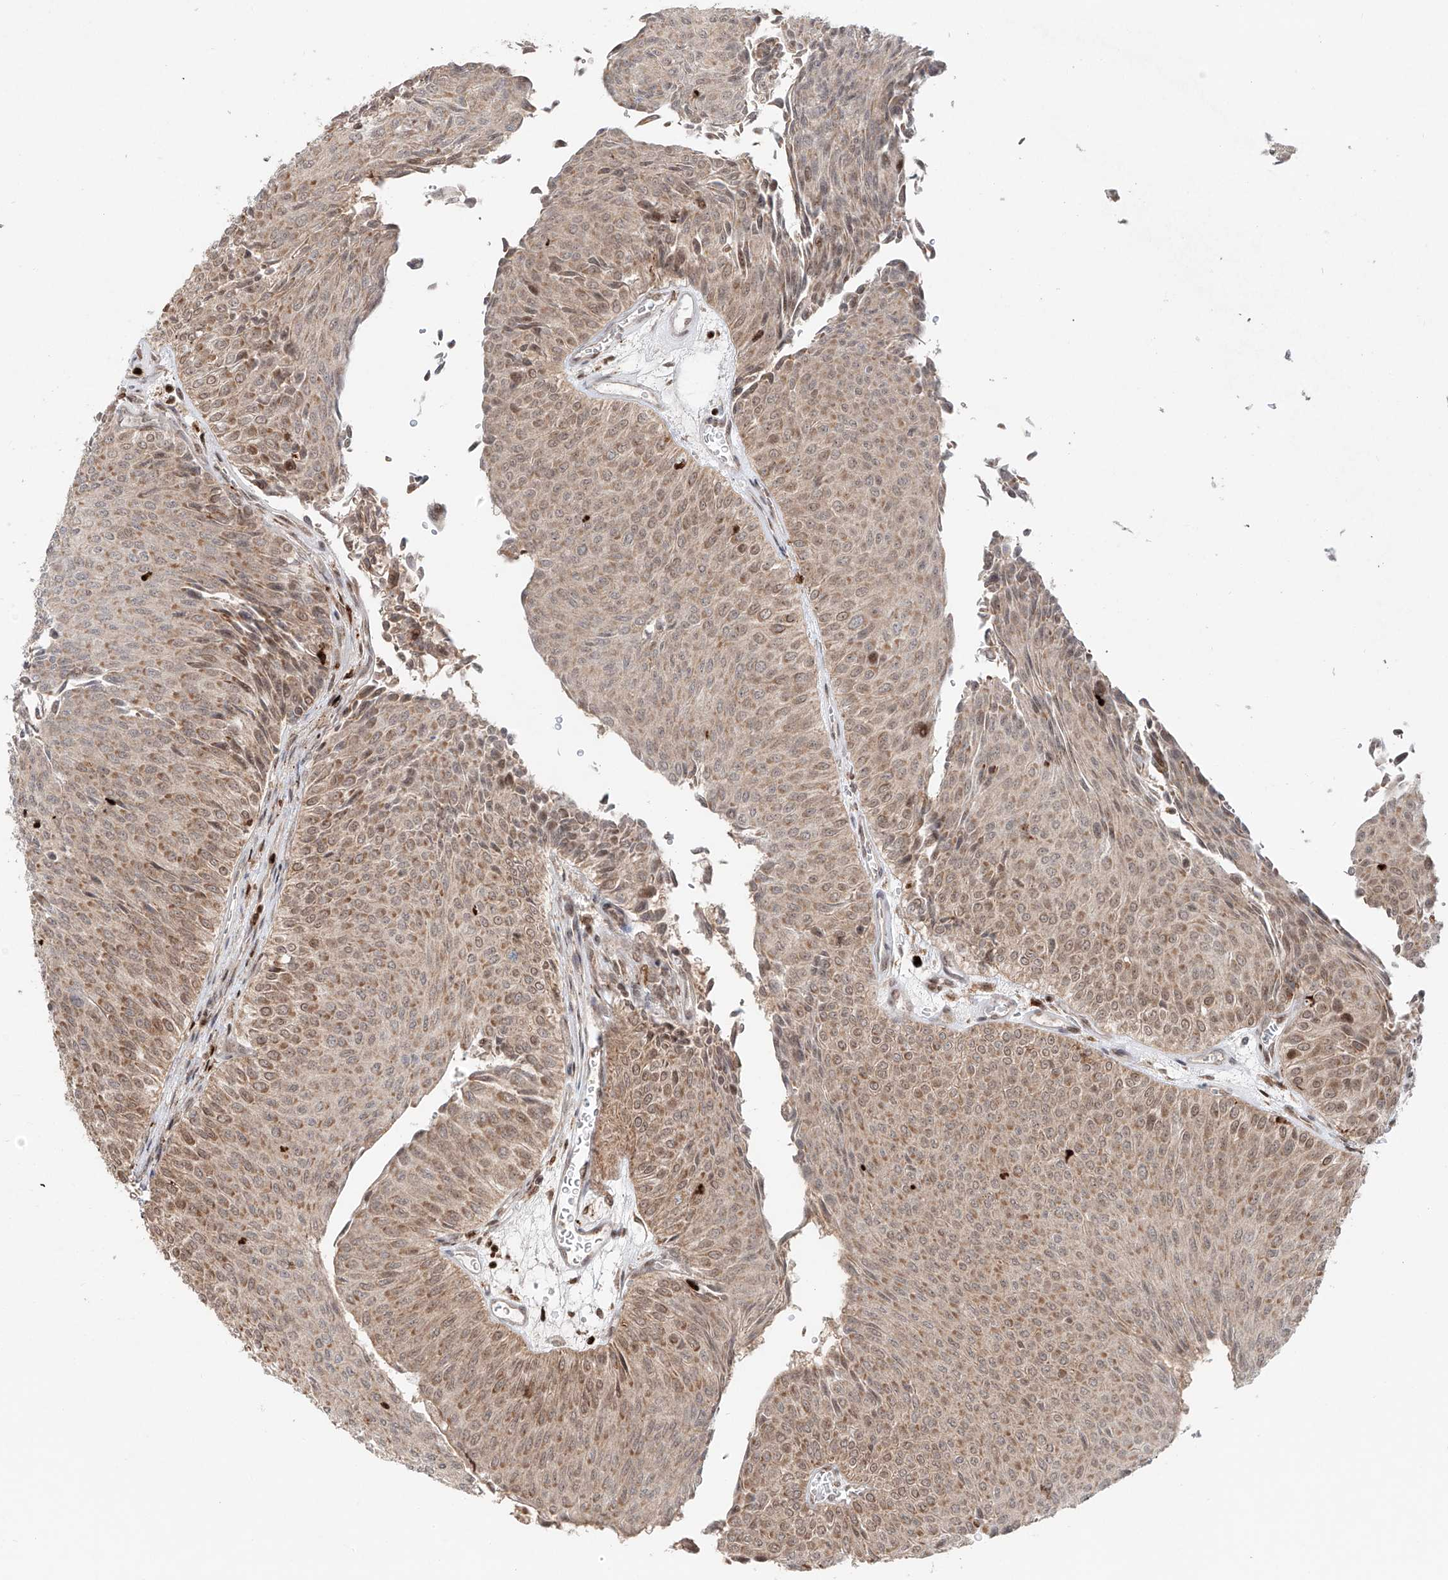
{"staining": {"intensity": "moderate", "quantity": ">75%", "location": "cytoplasmic/membranous"}, "tissue": "urothelial cancer", "cell_type": "Tumor cells", "image_type": "cancer", "snomed": [{"axis": "morphology", "description": "Urothelial carcinoma, Low grade"}, {"axis": "topography", "description": "Urinary bladder"}], "caption": "DAB (3,3'-diaminobenzidine) immunohistochemical staining of low-grade urothelial carcinoma displays moderate cytoplasmic/membranous protein positivity in approximately >75% of tumor cells.", "gene": "DZIP1L", "patient": {"sex": "male", "age": 78}}